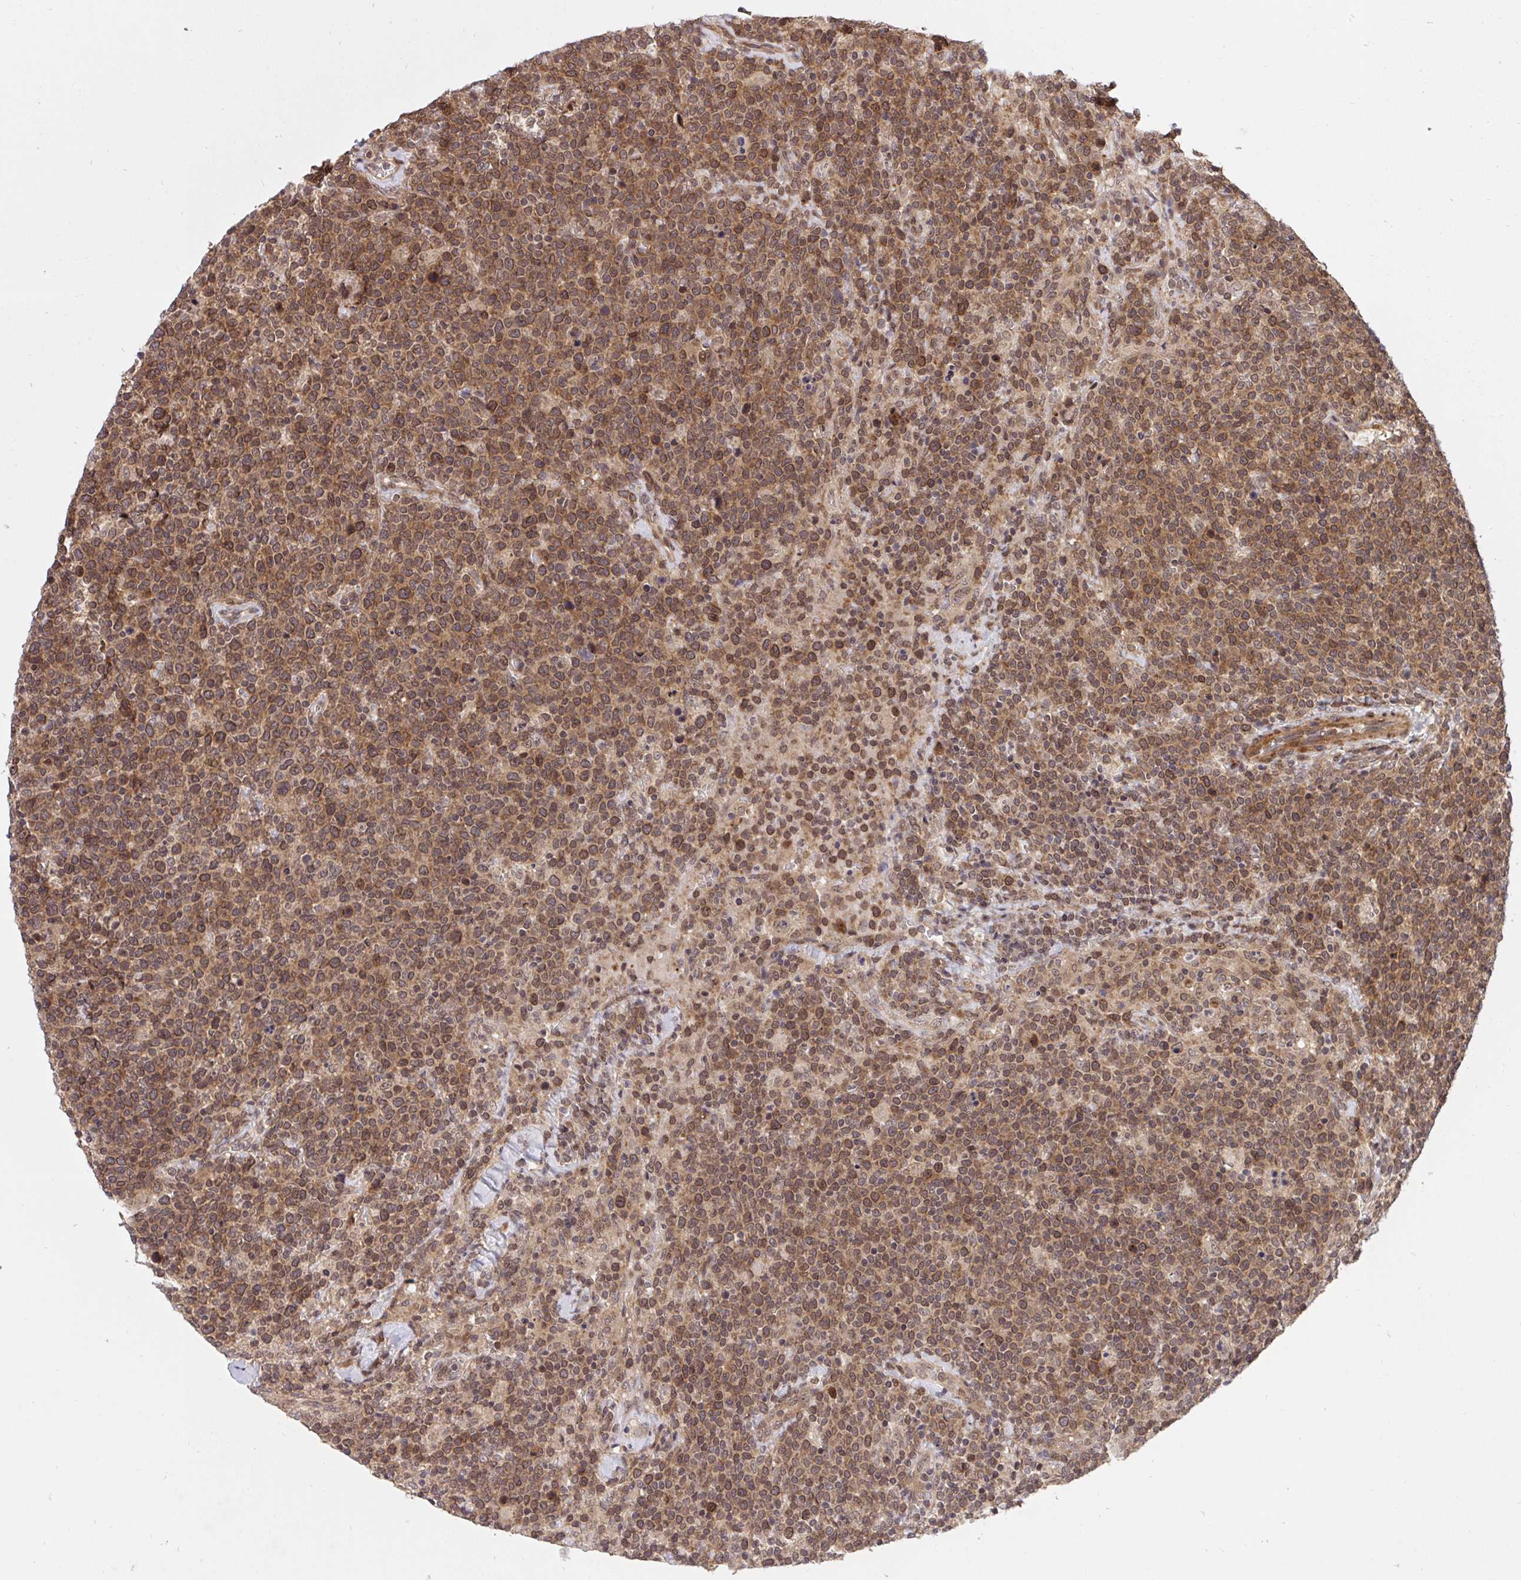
{"staining": {"intensity": "moderate", "quantity": ">75%", "location": "cytoplasmic/membranous"}, "tissue": "lymphoma", "cell_type": "Tumor cells", "image_type": "cancer", "snomed": [{"axis": "morphology", "description": "Malignant lymphoma, non-Hodgkin's type, High grade"}, {"axis": "topography", "description": "Lymph node"}], "caption": "About >75% of tumor cells in malignant lymphoma, non-Hodgkin's type (high-grade) exhibit moderate cytoplasmic/membranous protein staining as visualized by brown immunohistochemical staining.", "gene": "ERI1", "patient": {"sex": "male", "age": 61}}